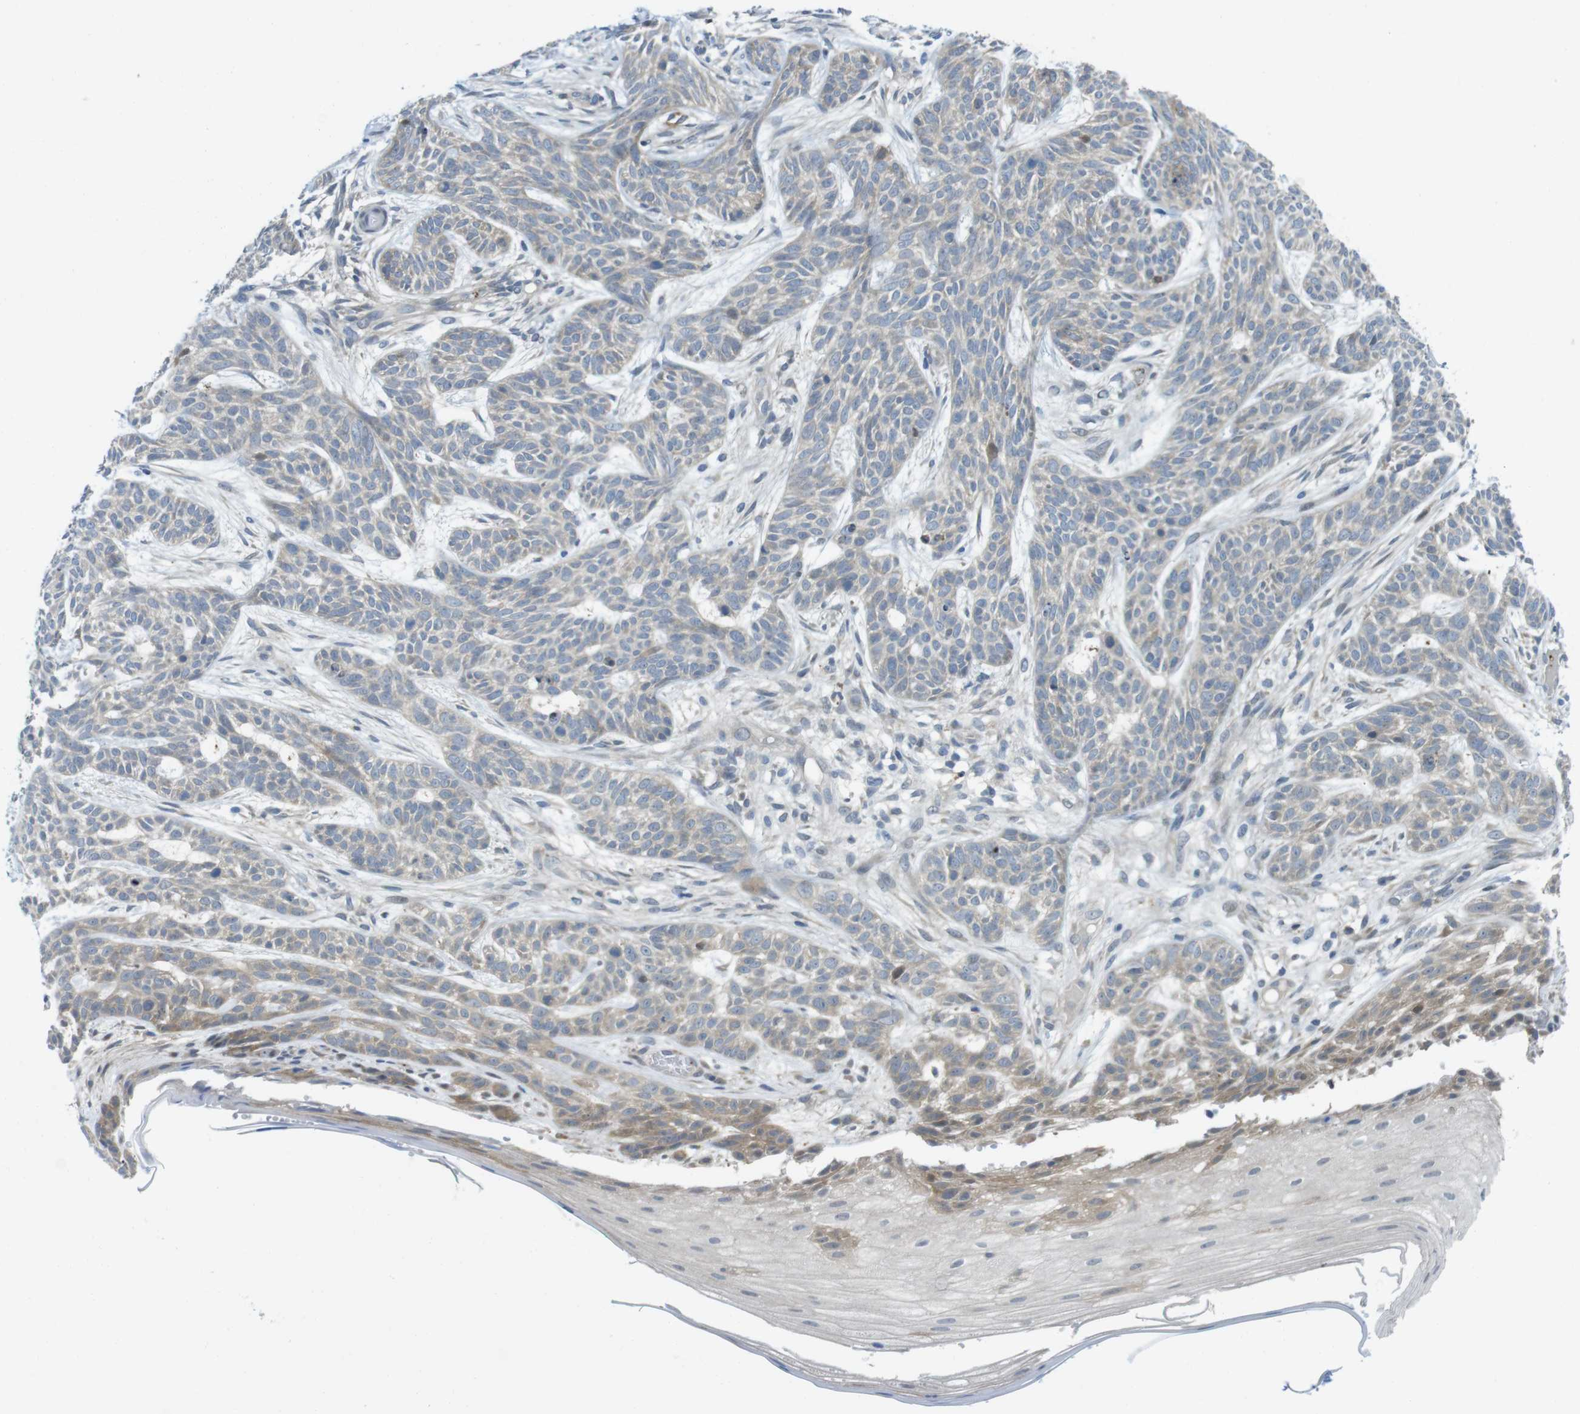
{"staining": {"intensity": "weak", "quantity": ">75%", "location": "cytoplasmic/membranous"}, "tissue": "skin cancer", "cell_type": "Tumor cells", "image_type": "cancer", "snomed": [{"axis": "morphology", "description": "Basal cell carcinoma"}, {"axis": "topography", "description": "Skin"}], "caption": "IHC (DAB (3,3'-diaminobenzidine)) staining of human skin cancer exhibits weak cytoplasmic/membranous protein expression in approximately >75% of tumor cells.", "gene": "CASP2", "patient": {"sex": "female", "age": 59}}